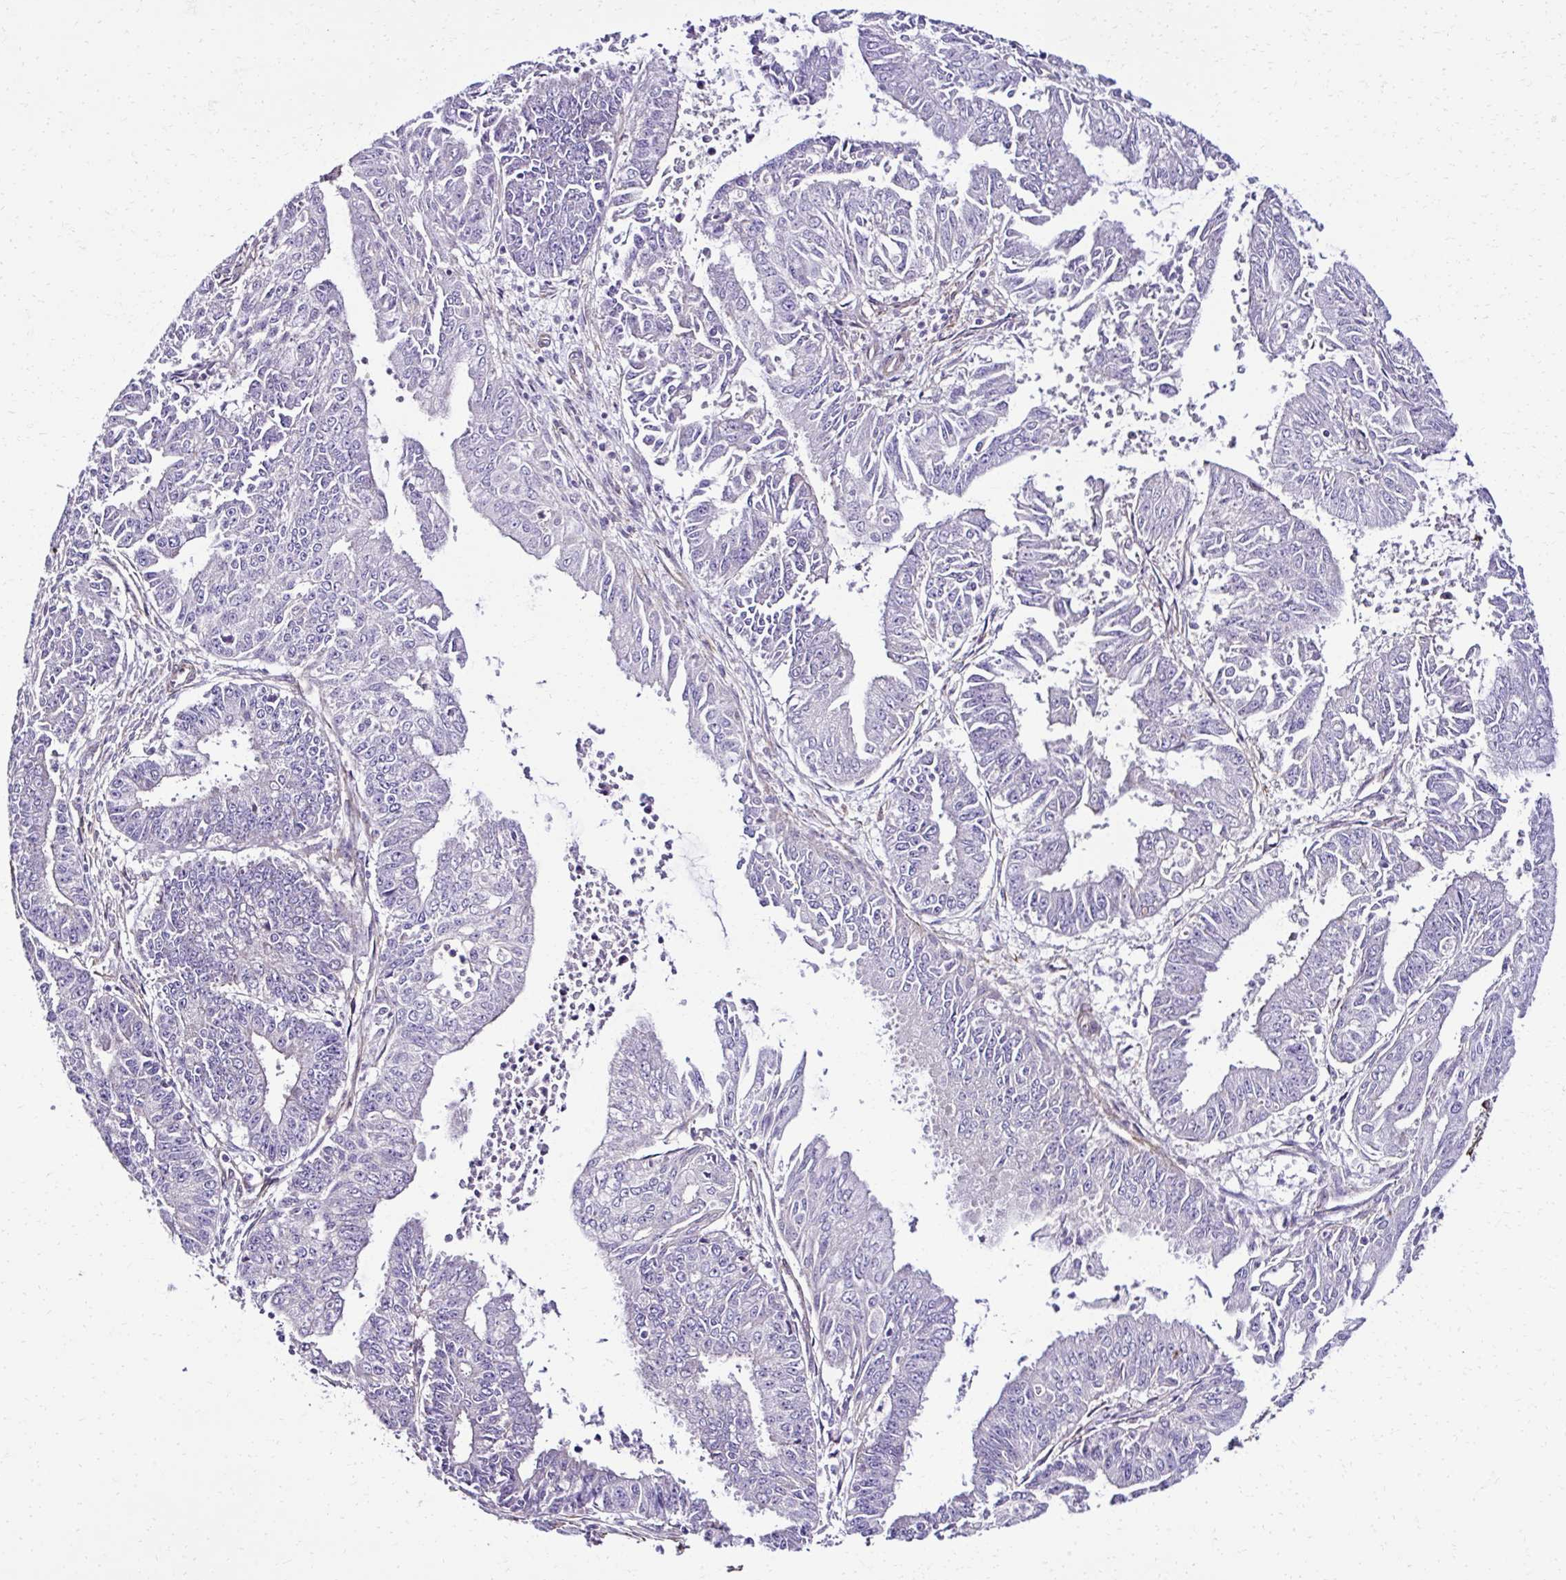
{"staining": {"intensity": "negative", "quantity": "none", "location": "none"}, "tissue": "endometrial cancer", "cell_type": "Tumor cells", "image_type": "cancer", "snomed": [{"axis": "morphology", "description": "Adenocarcinoma, NOS"}, {"axis": "topography", "description": "Endometrium"}], "caption": "Adenocarcinoma (endometrial) was stained to show a protein in brown. There is no significant staining in tumor cells.", "gene": "TRIM52", "patient": {"sex": "female", "age": 73}}